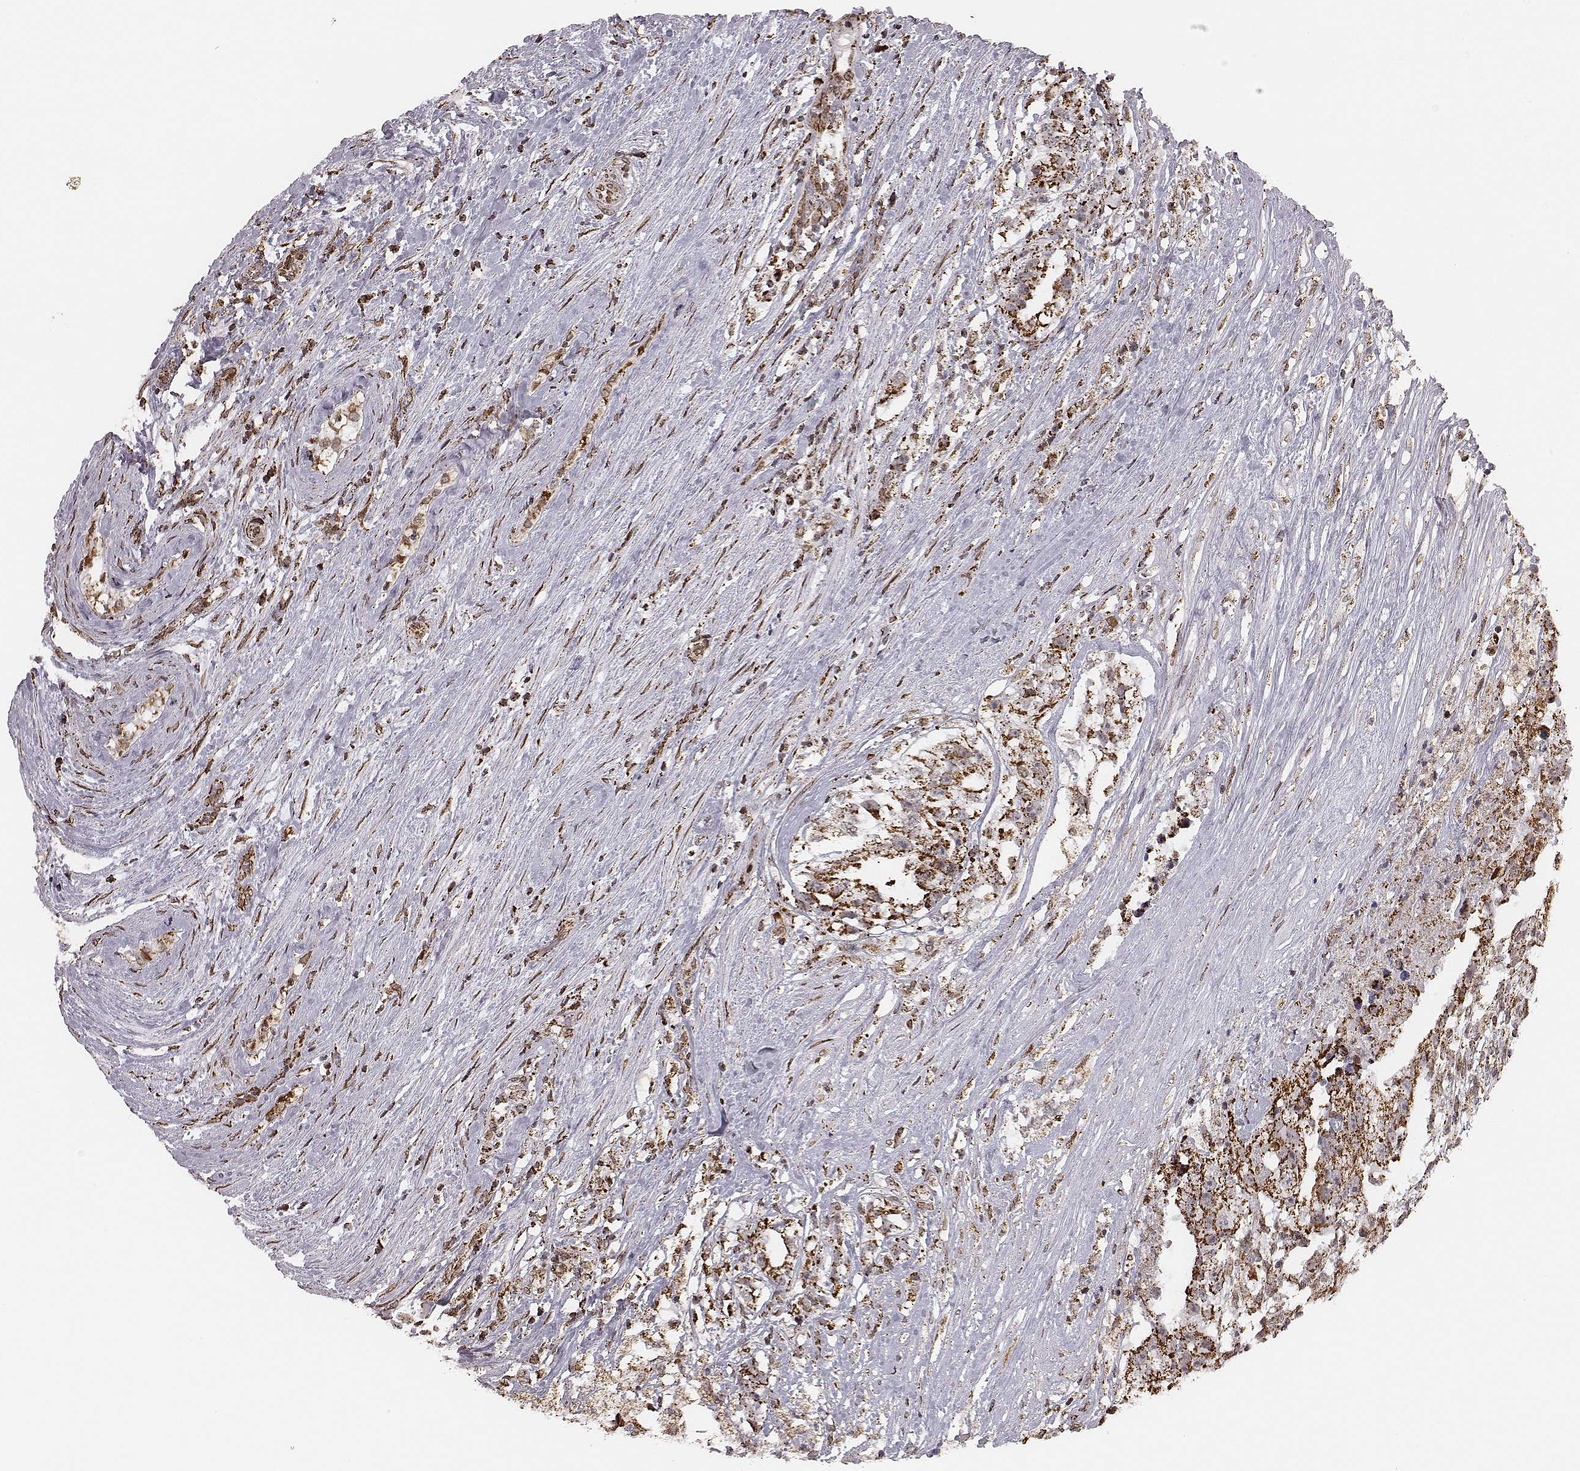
{"staining": {"intensity": "moderate", "quantity": ">75%", "location": "cytoplasmic/membranous"}, "tissue": "testis cancer", "cell_type": "Tumor cells", "image_type": "cancer", "snomed": [{"axis": "morphology", "description": "Seminoma, NOS"}, {"axis": "morphology", "description": "Carcinoma, Embryonal, NOS"}, {"axis": "topography", "description": "Testis"}], "caption": "Immunohistochemistry (IHC) (DAB (3,3'-diaminobenzidine)) staining of testis seminoma shows moderate cytoplasmic/membranous protein expression in approximately >75% of tumor cells.", "gene": "ACOT2", "patient": {"sex": "male", "age": 41}}